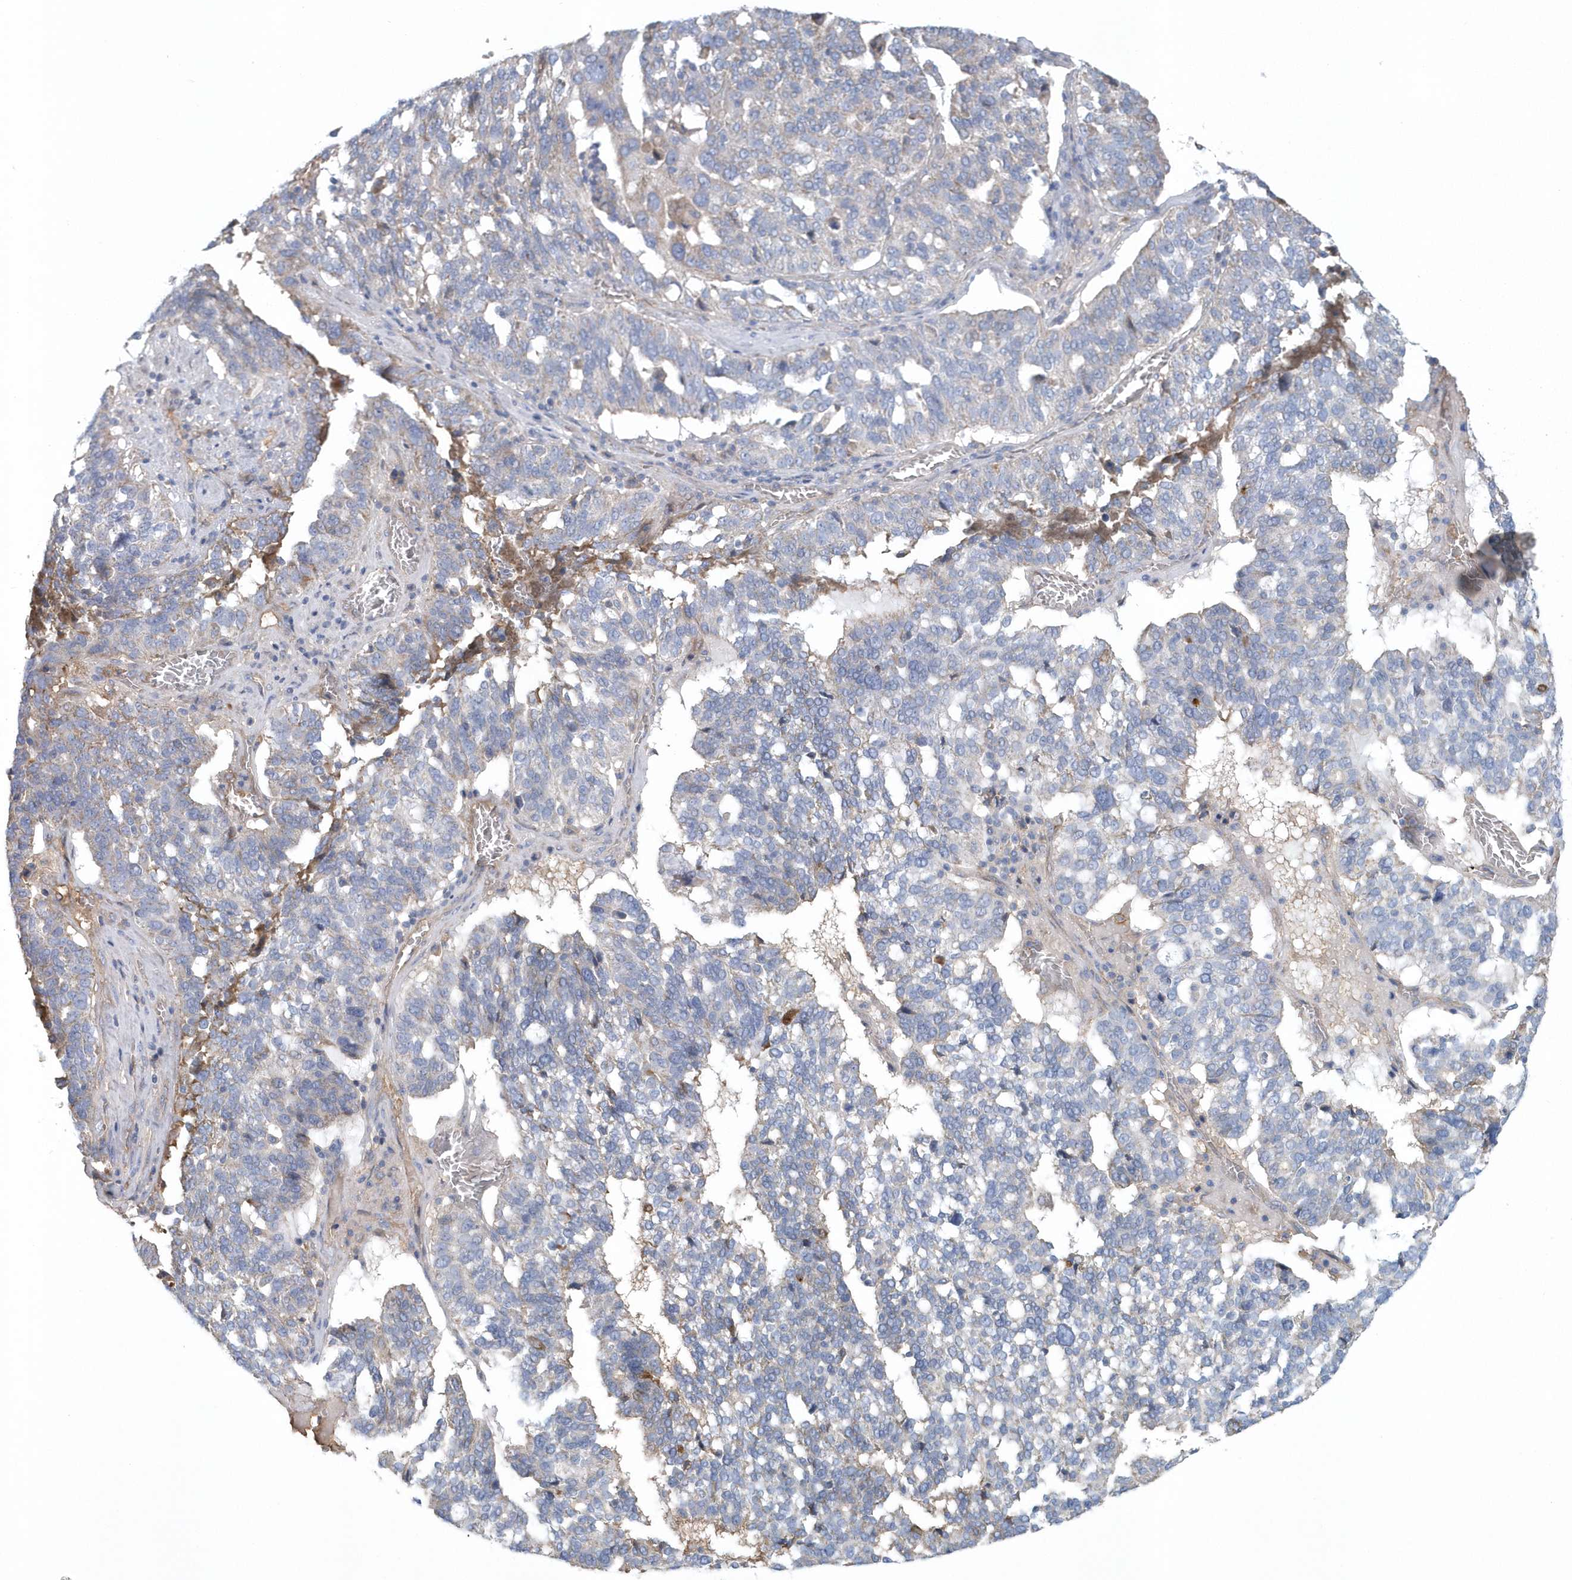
{"staining": {"intensity": "negative", "quantity": "none", "location": "none"}, "tissue": "ovarian cancer", "cell_type": "Tumor cells", "image_type": "cancer", "snomed": [{"axis": "morphology", "description": "Cystadenocarcinoma, serous, NOS"}, {"axis": "topography", "description": "Ovary"}], "caption": "Human ovarian serous cystadenocarcinoma stained for a protein using immunohistochemistry (IHC) exhibits no expression in tumor cells.", "gene": "SPATA18", "patient": {"sex": "female", "age": 59}}